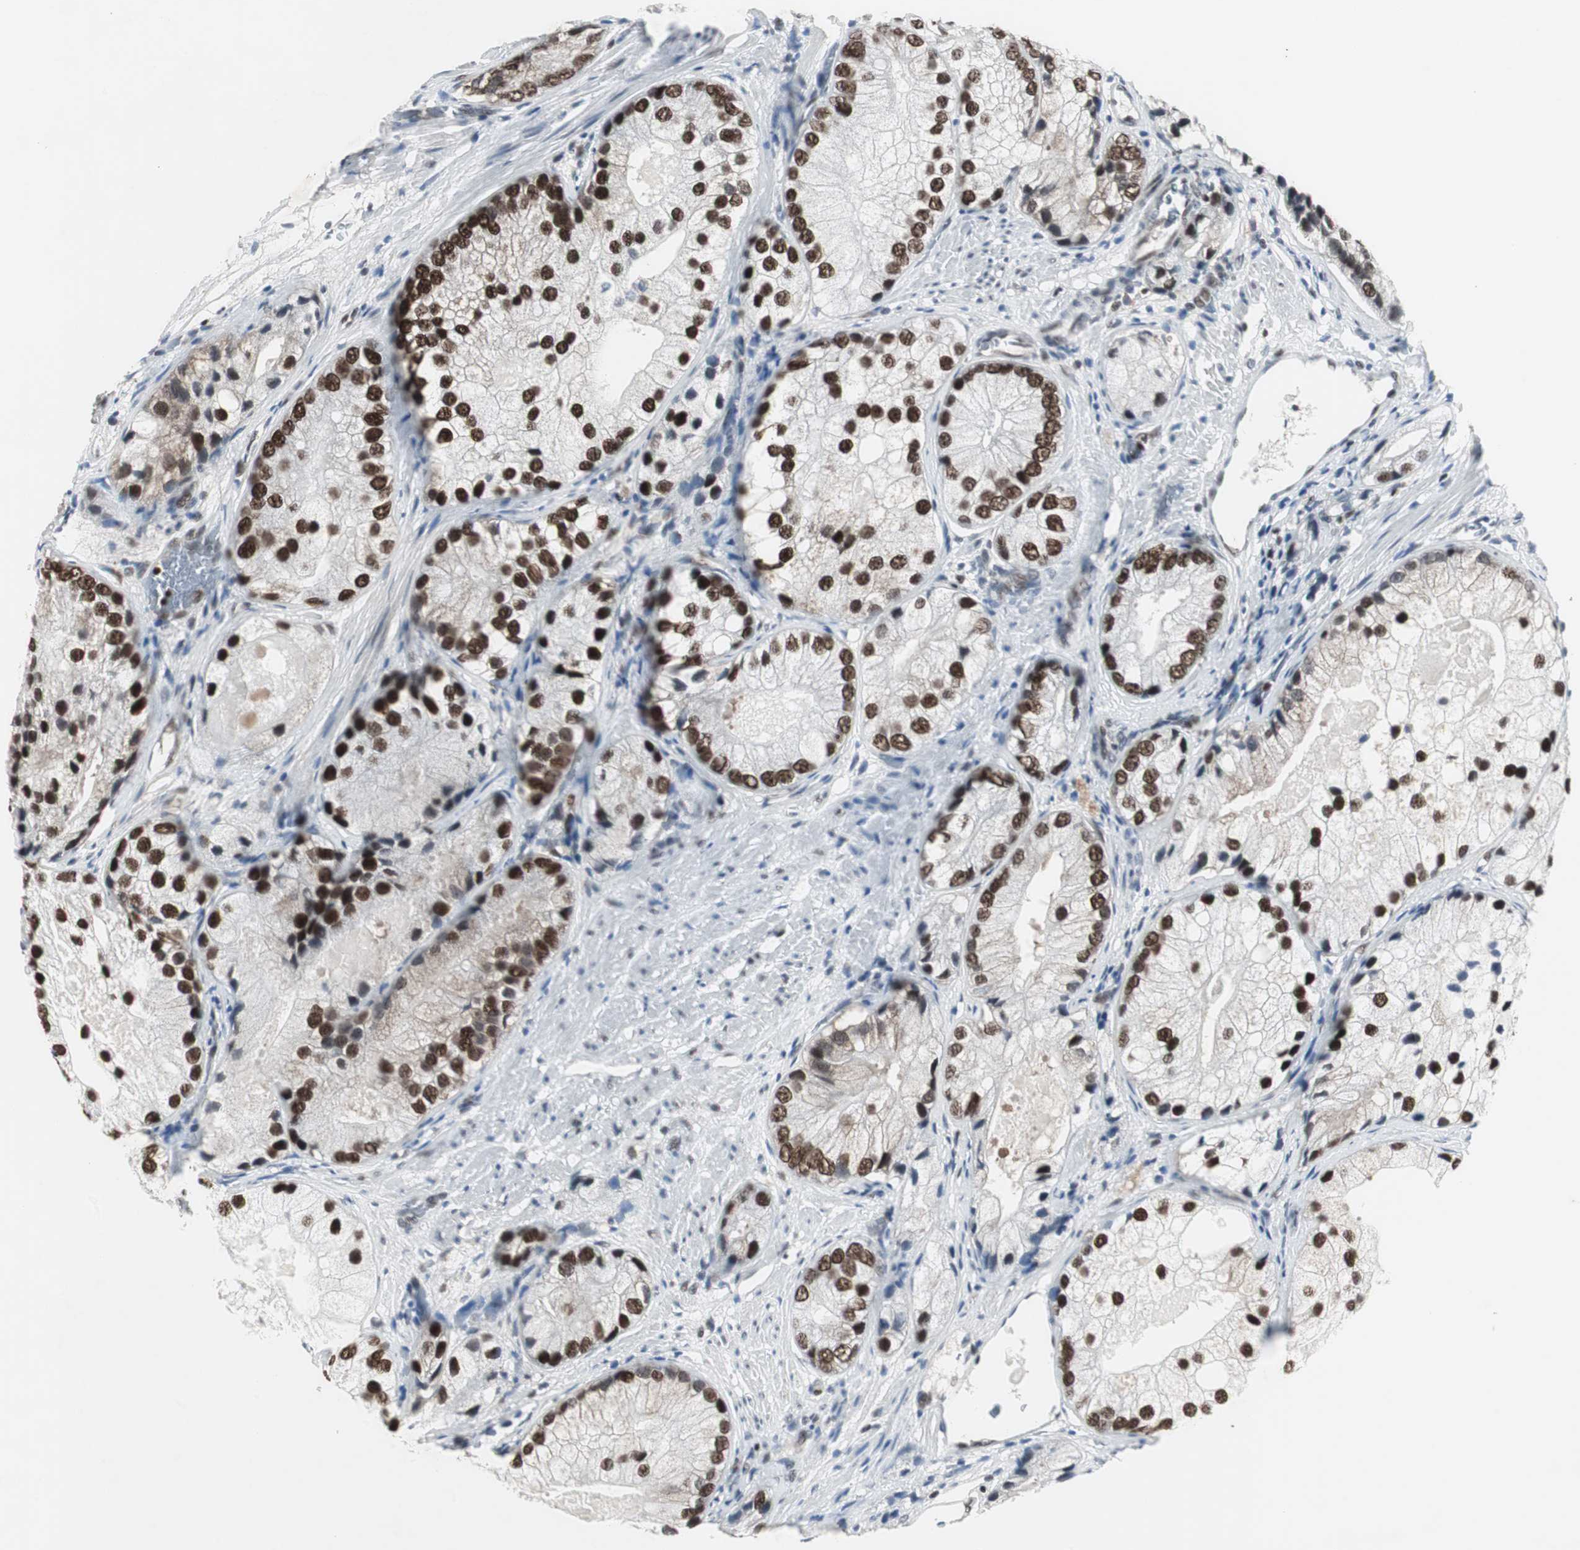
{"staining": {"intensity": "strong", "quantity": ">75%", "location": "nuclear"}, "tissue": "prostate cancer", "cell_type": "Tumor cells", "image_type": "cancer", "snomed": [{"axis": "morphology", "description": "Adenocarcinoma, Low grade"}, {"axis": "topography", "description": "Prostate"}], "caption": "Prostate cancer stained with DAB immunohistochemistry (IHC) demonstrates high levels of strong nuclear staining in approximately >75% of tumor cells.", "gene": "RAD9A", "patient": {"sex": "male", "age": 69}}